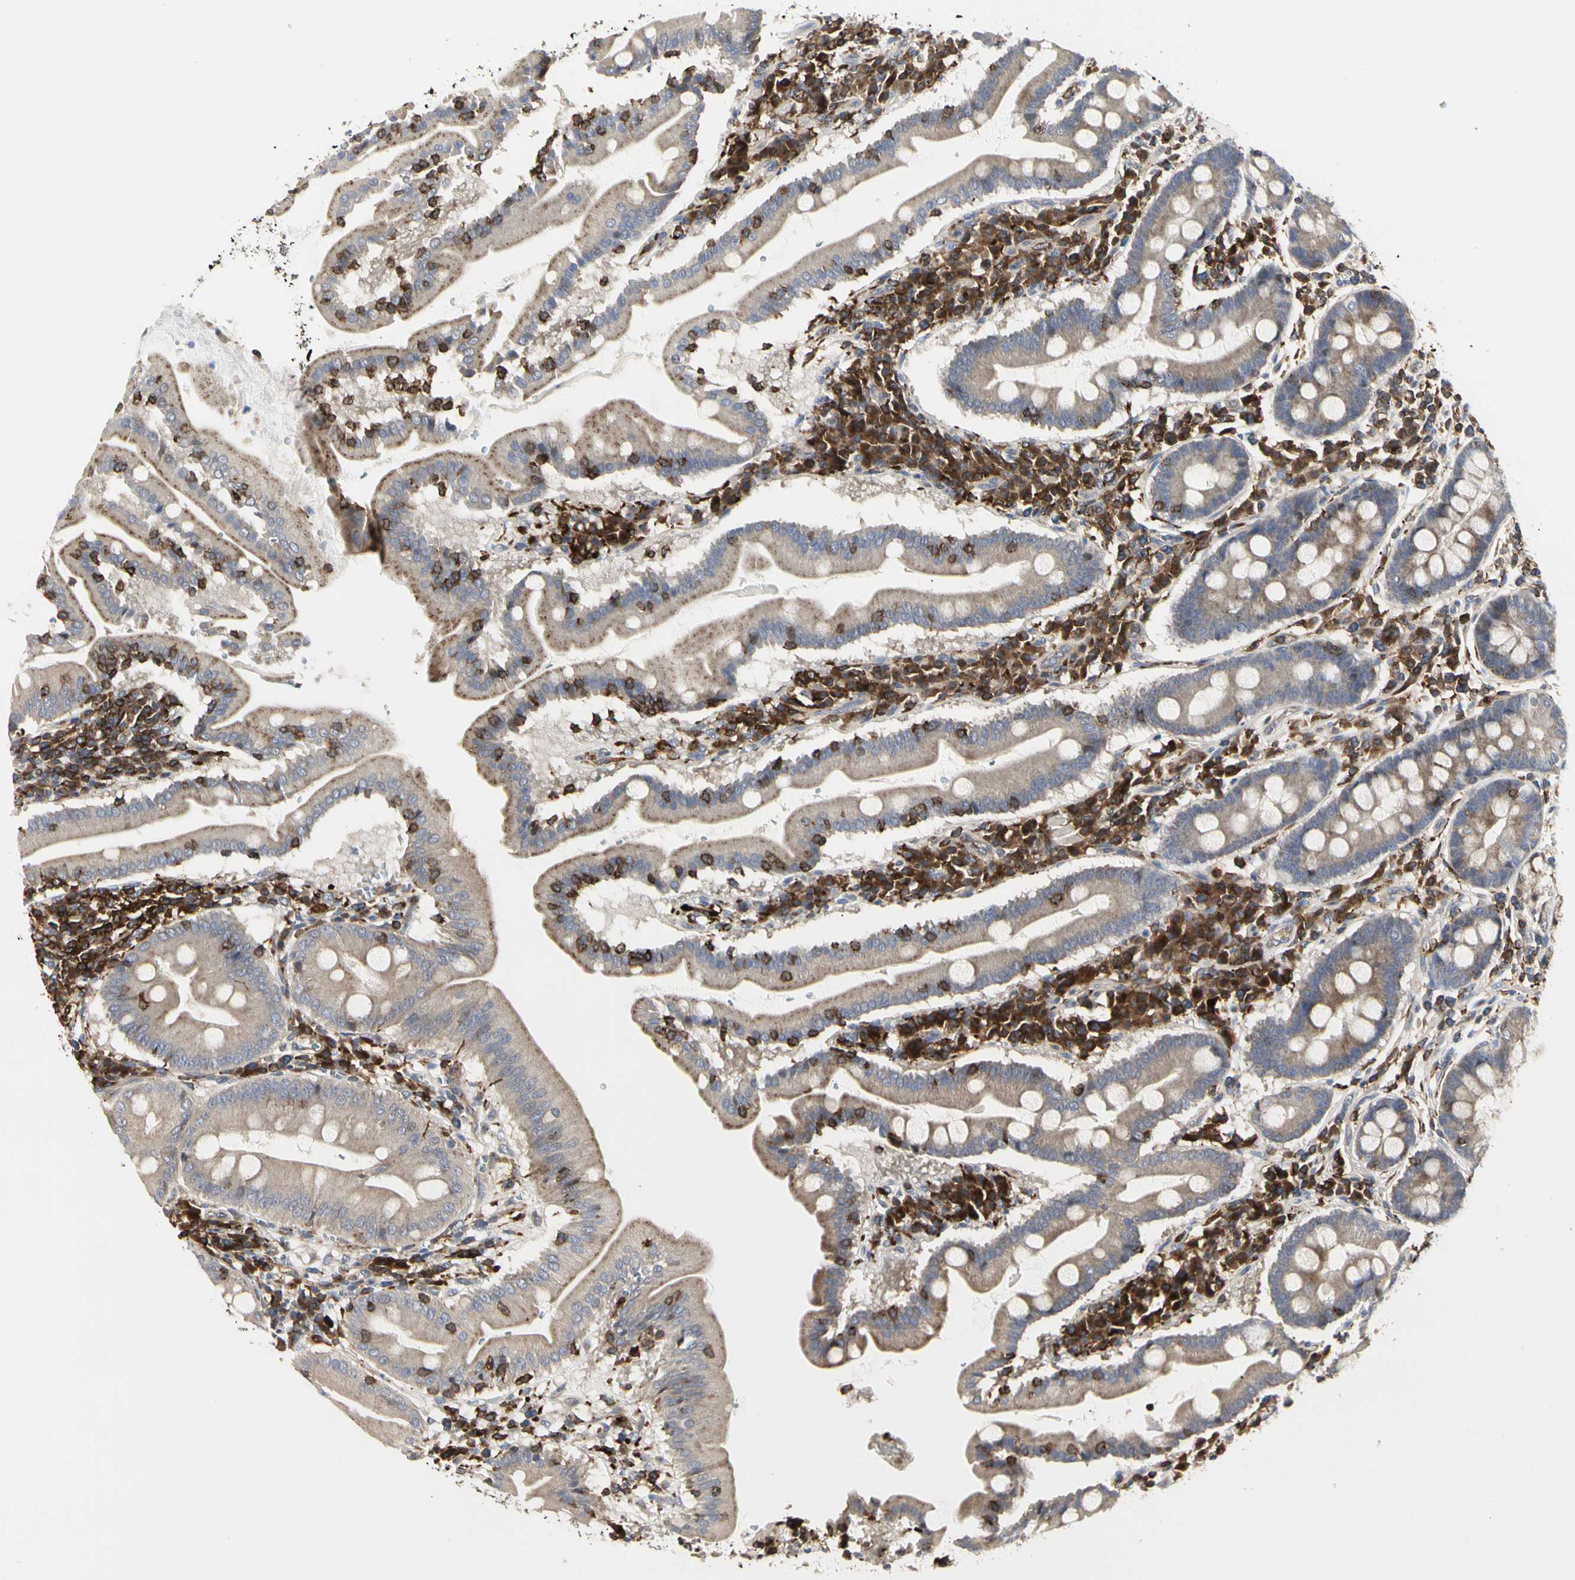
{"staining": {"intensity": "moderate", "quantity": "<25%", "location": "cytoplasmic/membranous"}, "tissue": "duodenum", "cell_type": "Glandular cells", "image_type": "normal", "snomed": [{"axis": "morphology", "description": "Normal tissue, NOS"}, {"axis": "topography", "description": "Duodenum"}], "caption": "The histopathology image demonstrates staining of benign duodenum, revealing moderate cytoplasmic/membranous protein staining (brown color) within glandular cells. (Brightfield microscopy of DAB IHC at high magnification).", "gene": "NAPG", "patient": {"sex": "male", "age": 50}}